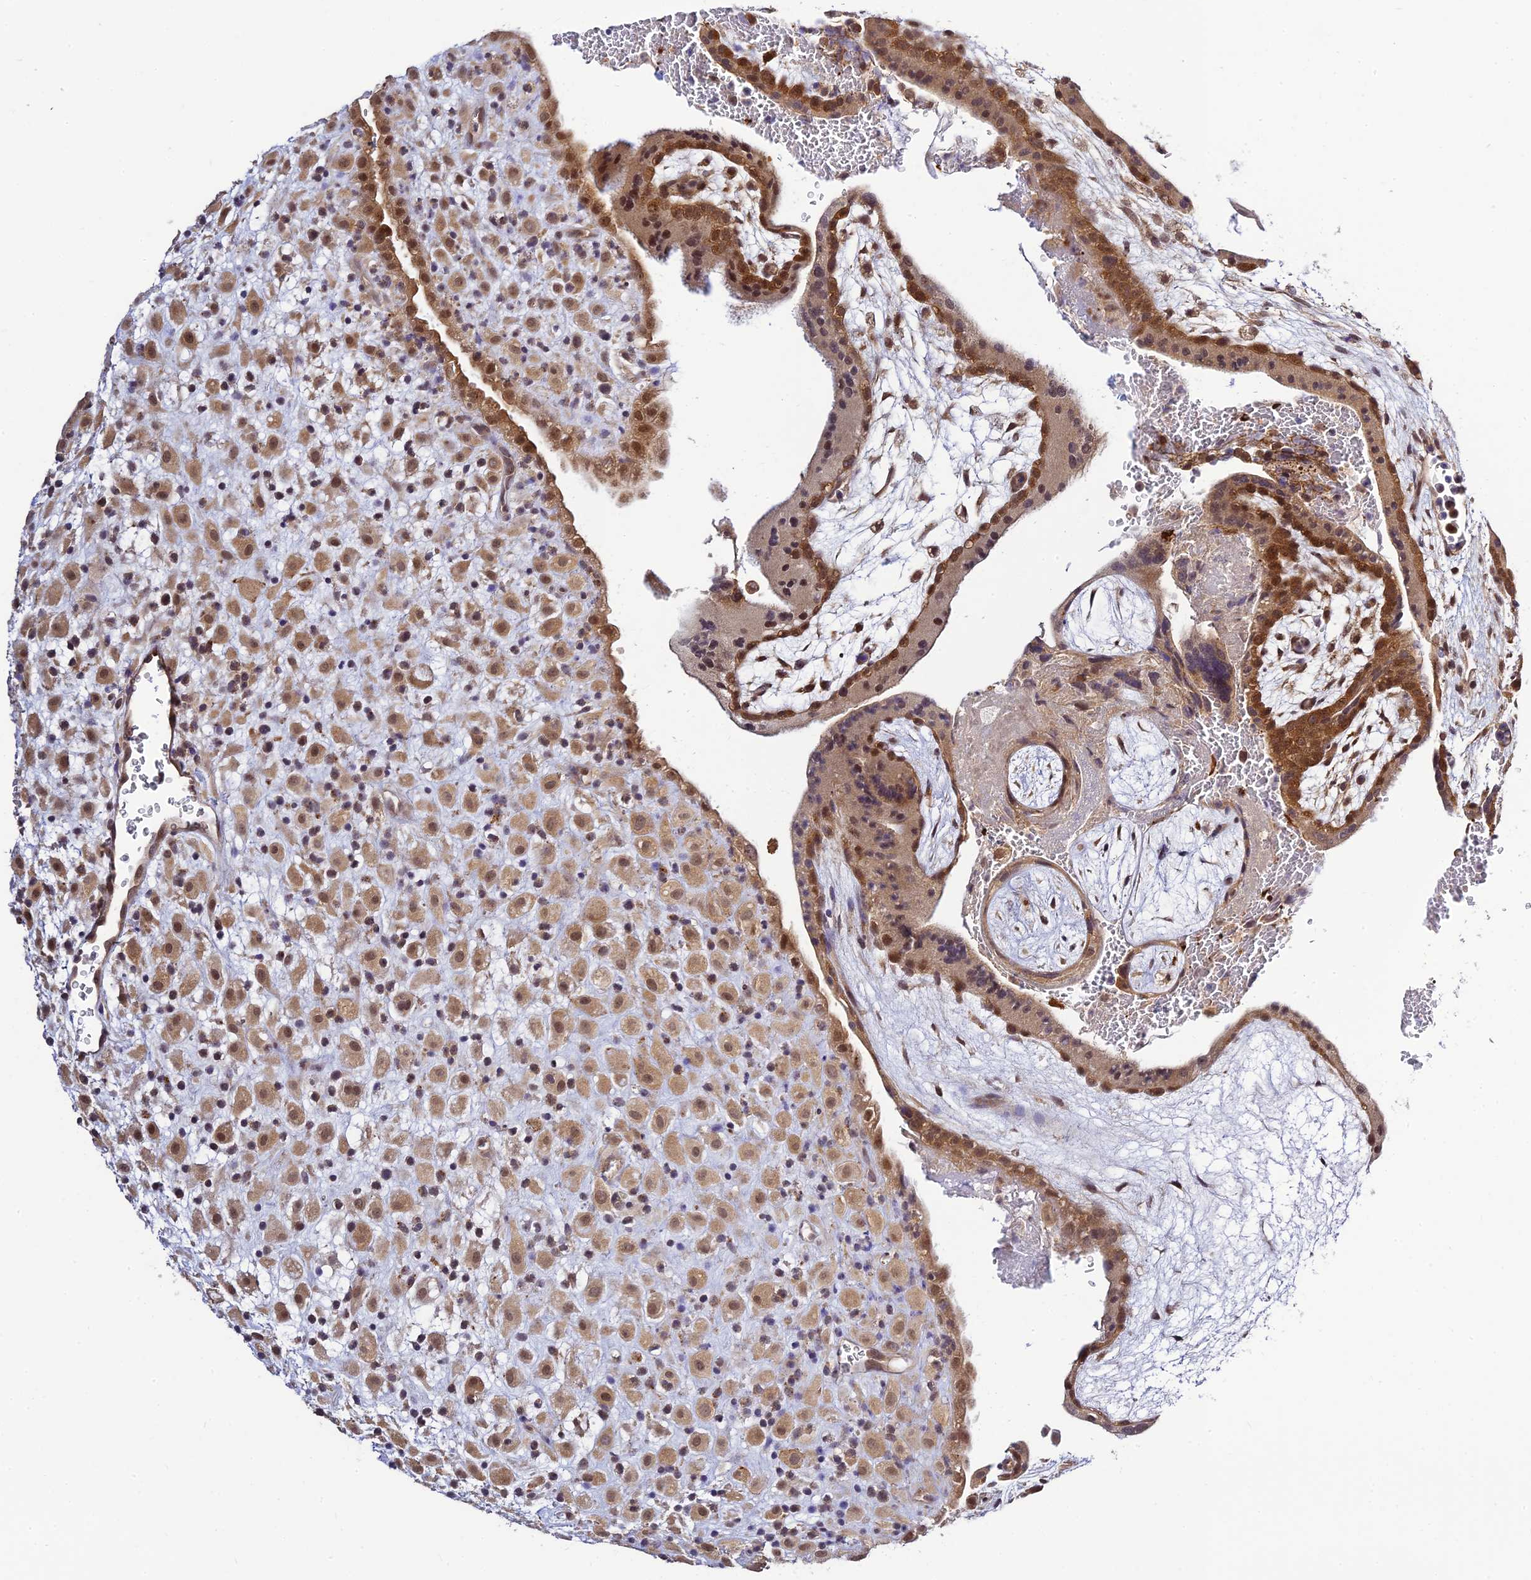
{"staining": {"intensity": "moderate", "quantity": ">75%", "location": "cytoplasmic/membranous,nuclear"}, "tissue": "placenta", "cell_type": "Decidual cells", "image_type": "normal", "snomed": [{"axis": "morphology", "description": "Normal tissue, NOS"}, {"axis": "topography", "description": "Placenta"}], "caption": "Immunohistochemical staining of unremarkable placenta displays medium levels of moderate cytoplasmic/membranous,nuclear positivity in about >75% of decidual cells.", "gene": "SKIC8", "patient": {"sex": "female", "age": 35}}